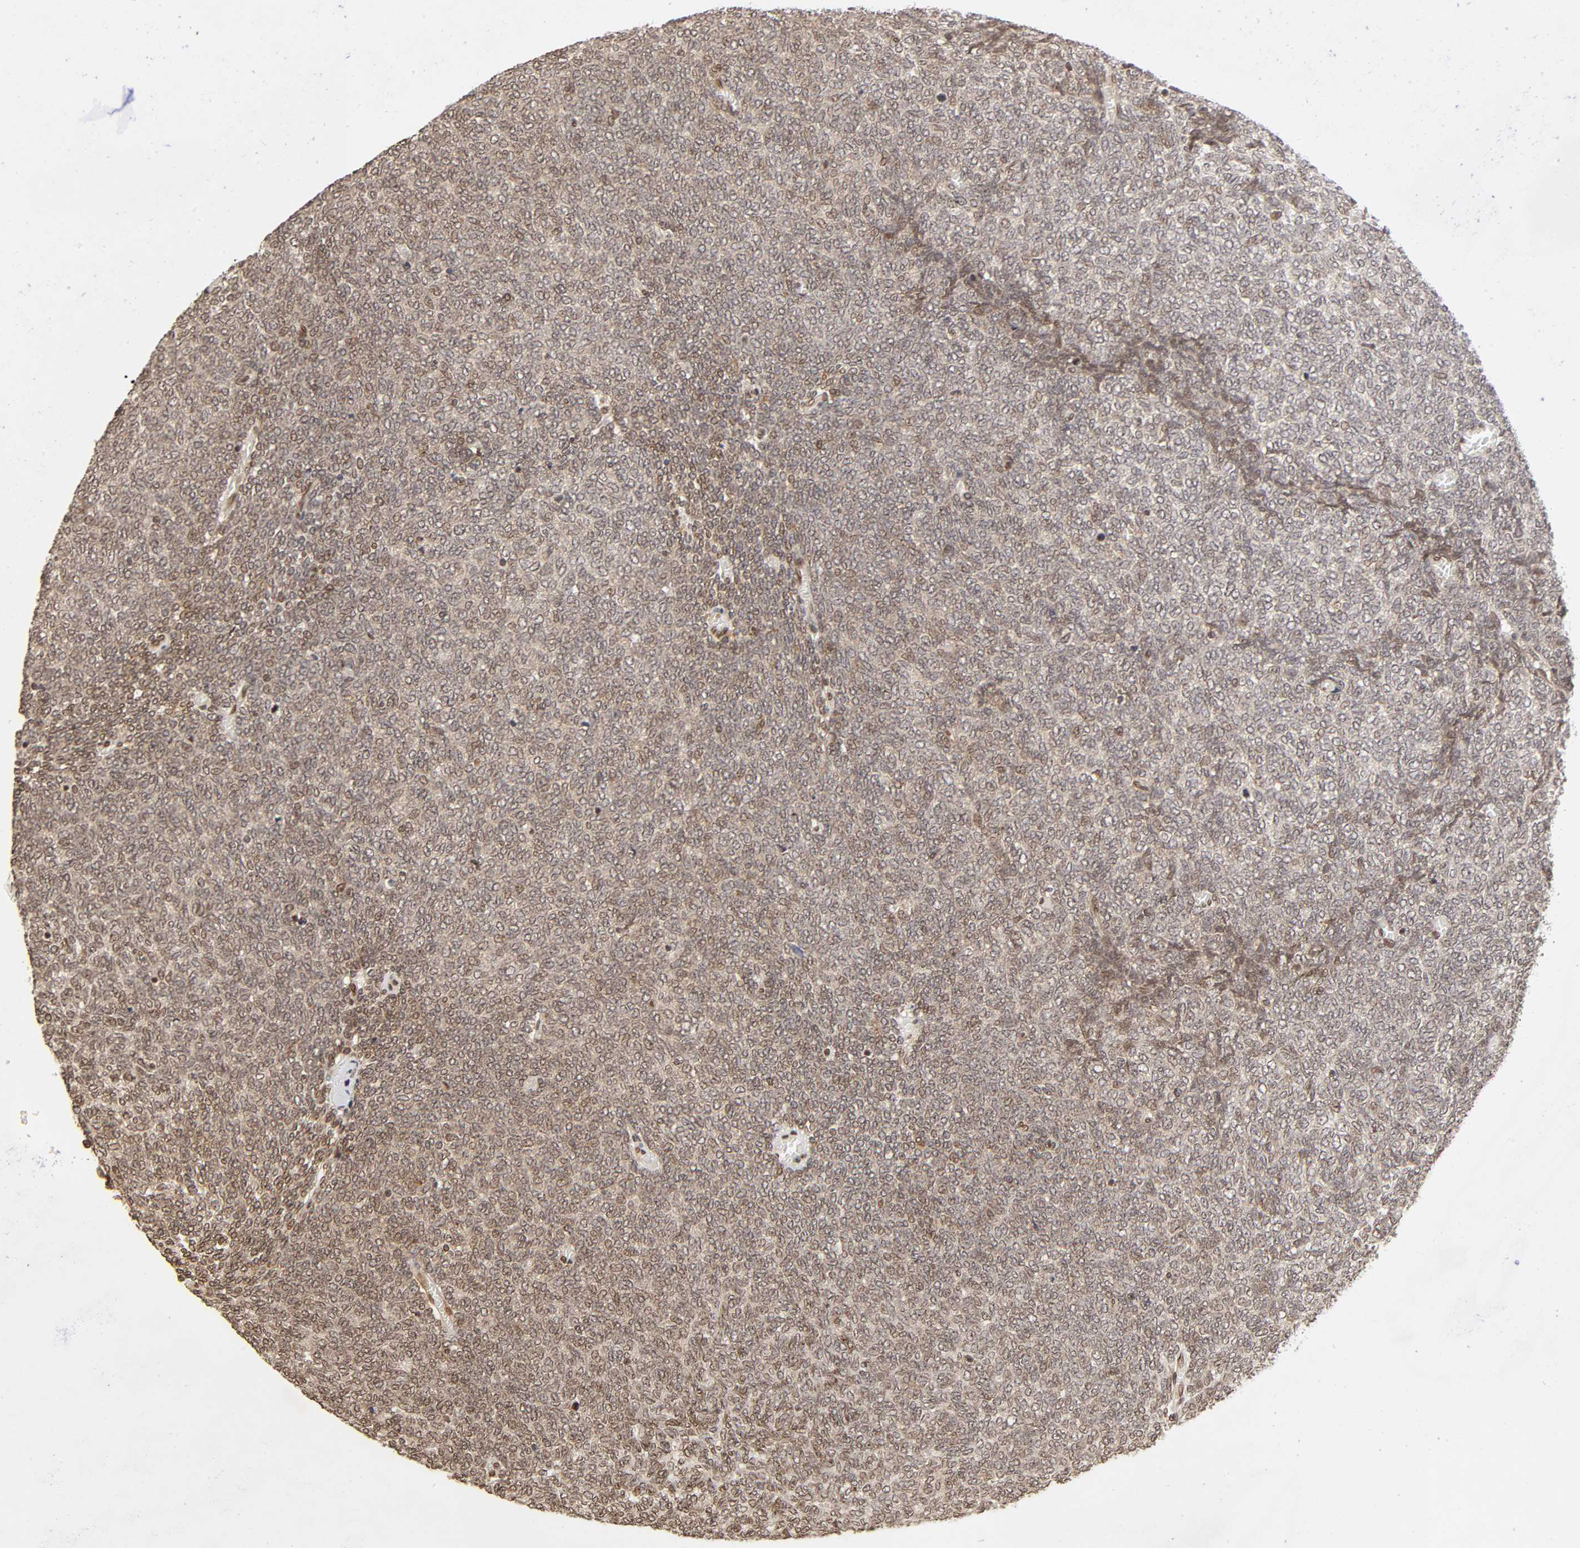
{"staining": {"intensity": "weak", "quantity": ">75%", "location": "nuclear"}, "tissue": "renal cancer", "cell_type": "Tumor cells", "image_type": "cancer", "snomed": [{"axis": "morphology", "description": "Neoplasm, malignant, NOS"}, {"axis": "topography", "description": "Kidney"}], "caption": "The micrograph shows a brown stain indicating the presence of a protein in the nuclear of tumor cells in renal cancer (neoplasm (malignant)). (Stains: DAB in brown, nuclei in blue, Microscopy: brightfield microscopy at high magnification).", "gene": "MLLT6", "patient": {"sex": "male", "age": 28}}